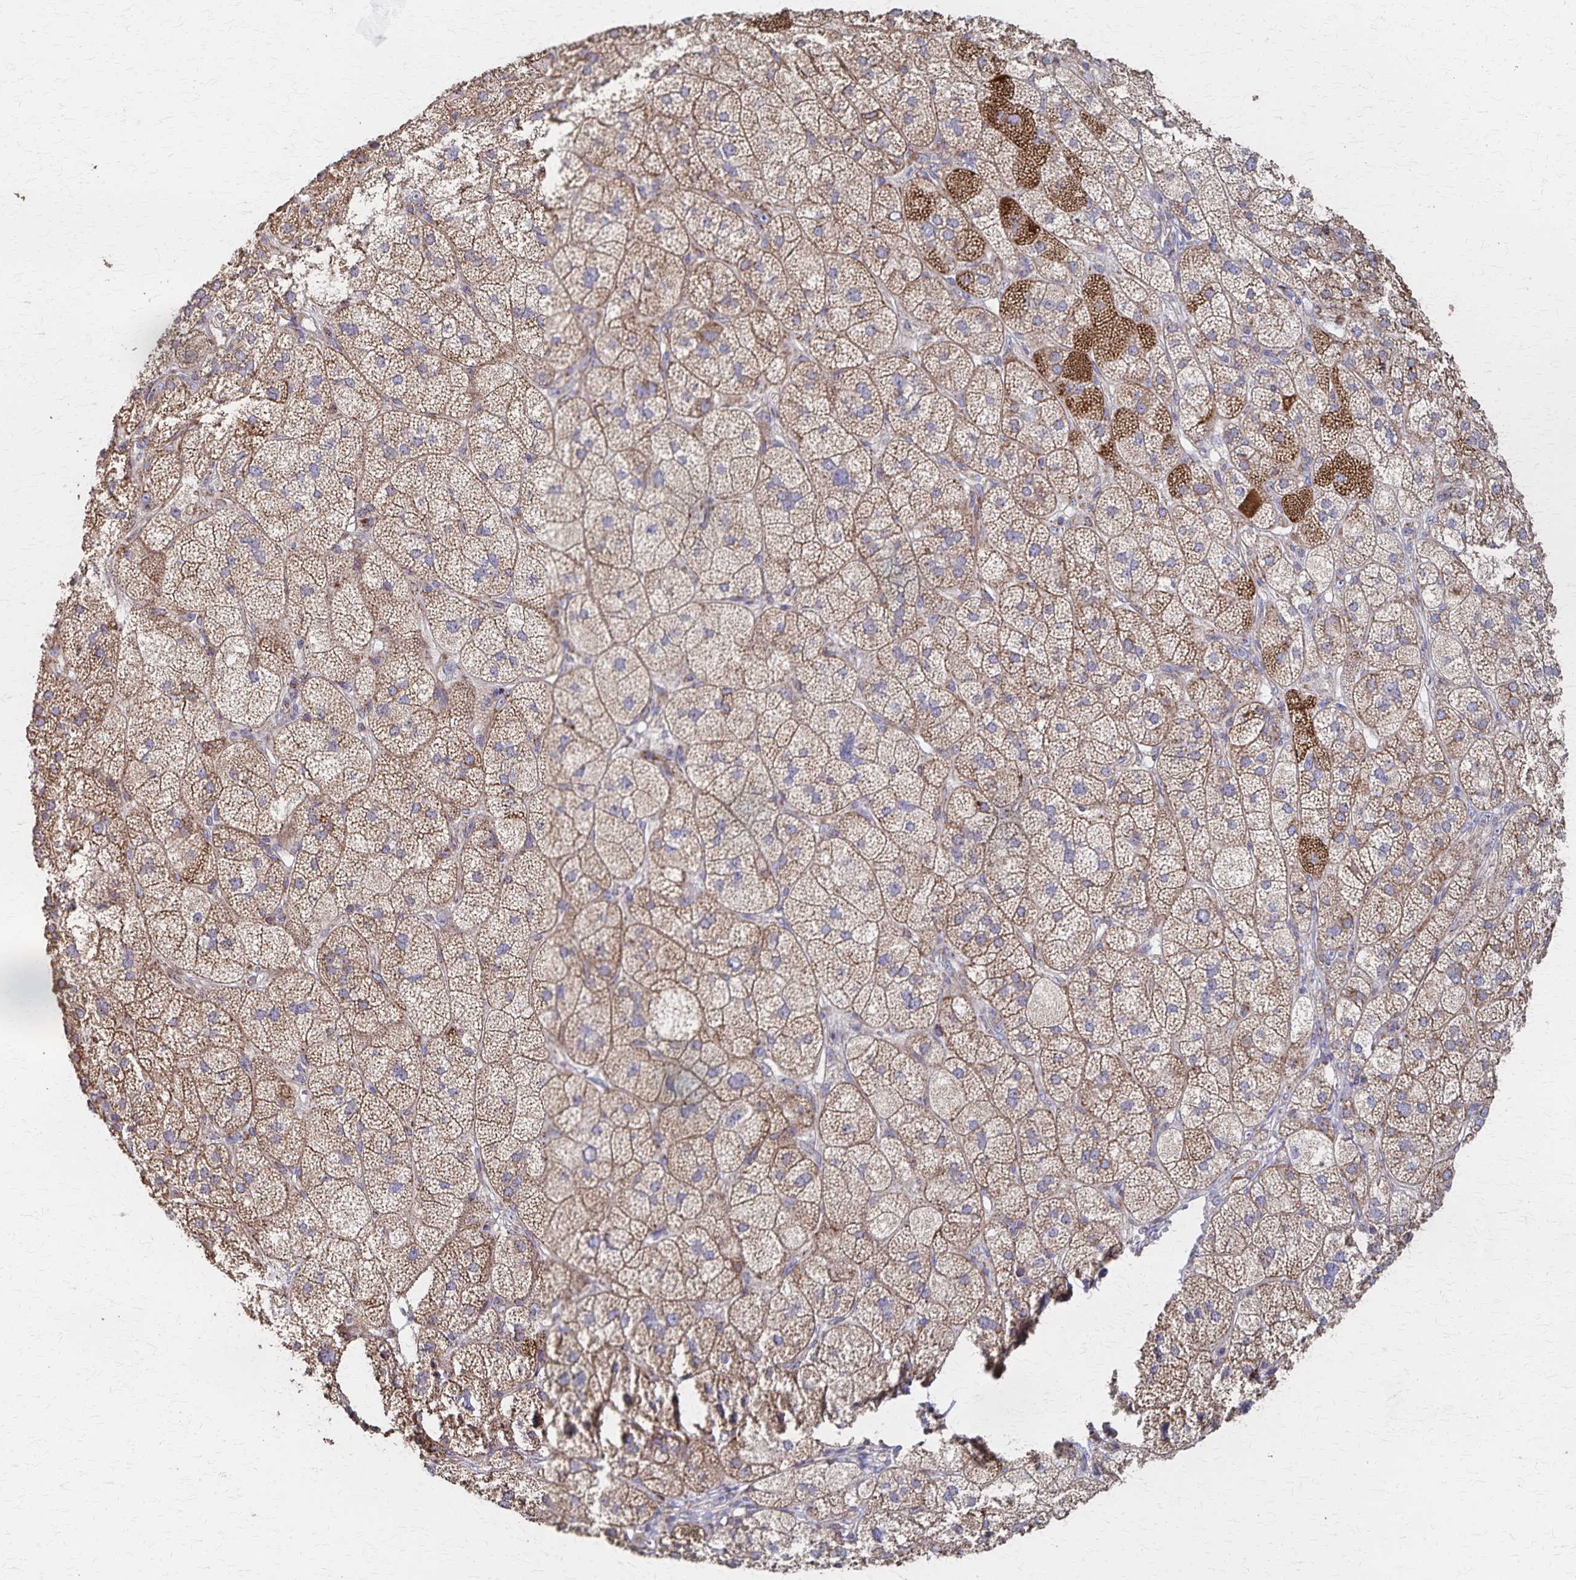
{"staining": {"intensity": "moderate", "quantity": ">75%", "location": "cytoplasmic/membranous"}, "tissue": "adrenal gland", "cell_type": "Glandular cells", "image_type": "normal", "snomed": [{"axis": "morphology", "description": "Normal tissue, NOS"}, {"axis": "topography", "description": "Adrenal gland"}], "caption": "Glandular cells exhibit medium levels of moderate cytoplasmic/membranous positivity in about >75% of cells in unremarkable adrenal gland. Ihc stains the protein in brown and the nuclei are stained blue.", "gene": "PGAP2", "patient": {"sex": "female", "age": 60}}